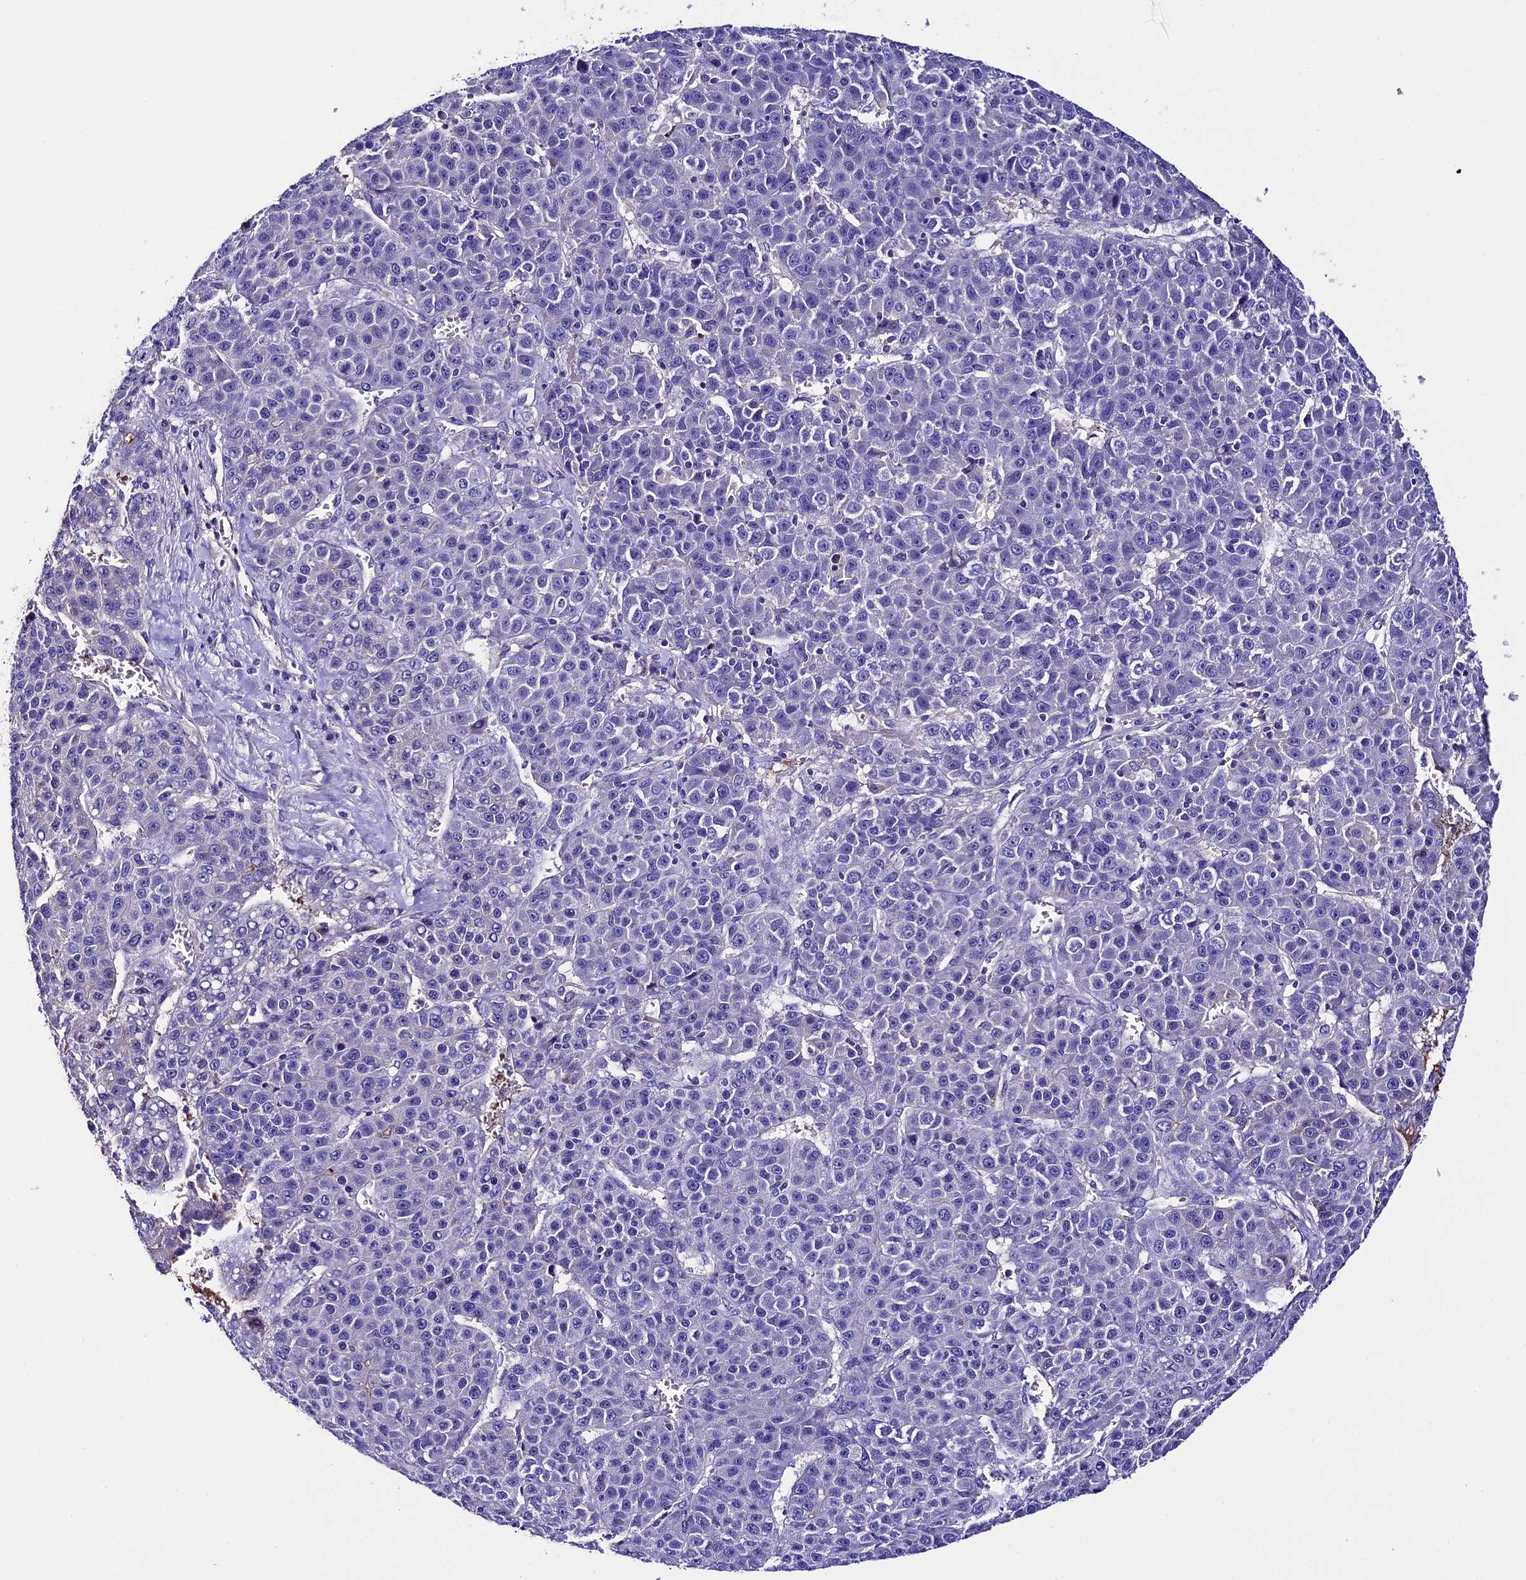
{"staining": {"intensity": "negative", "quantity": "none", "location": "none"}, "tissue": "liver cancer", "cell_type": "Tumor cells", "image_type": "cancer", "snomed": [{"axis": "morphology", "description": "Carcinoma, Hepatocellular, NOS"}, {"axis": "topography", "description": "Liver"}], "caption": "The immunohistochemistry (IHC) image has no significant positivity in tumor cells of hepatocellular carcinoma (liver) tissue.", "gene": "TCP11L2", "patient": {"sex": "female", "age": 53}}